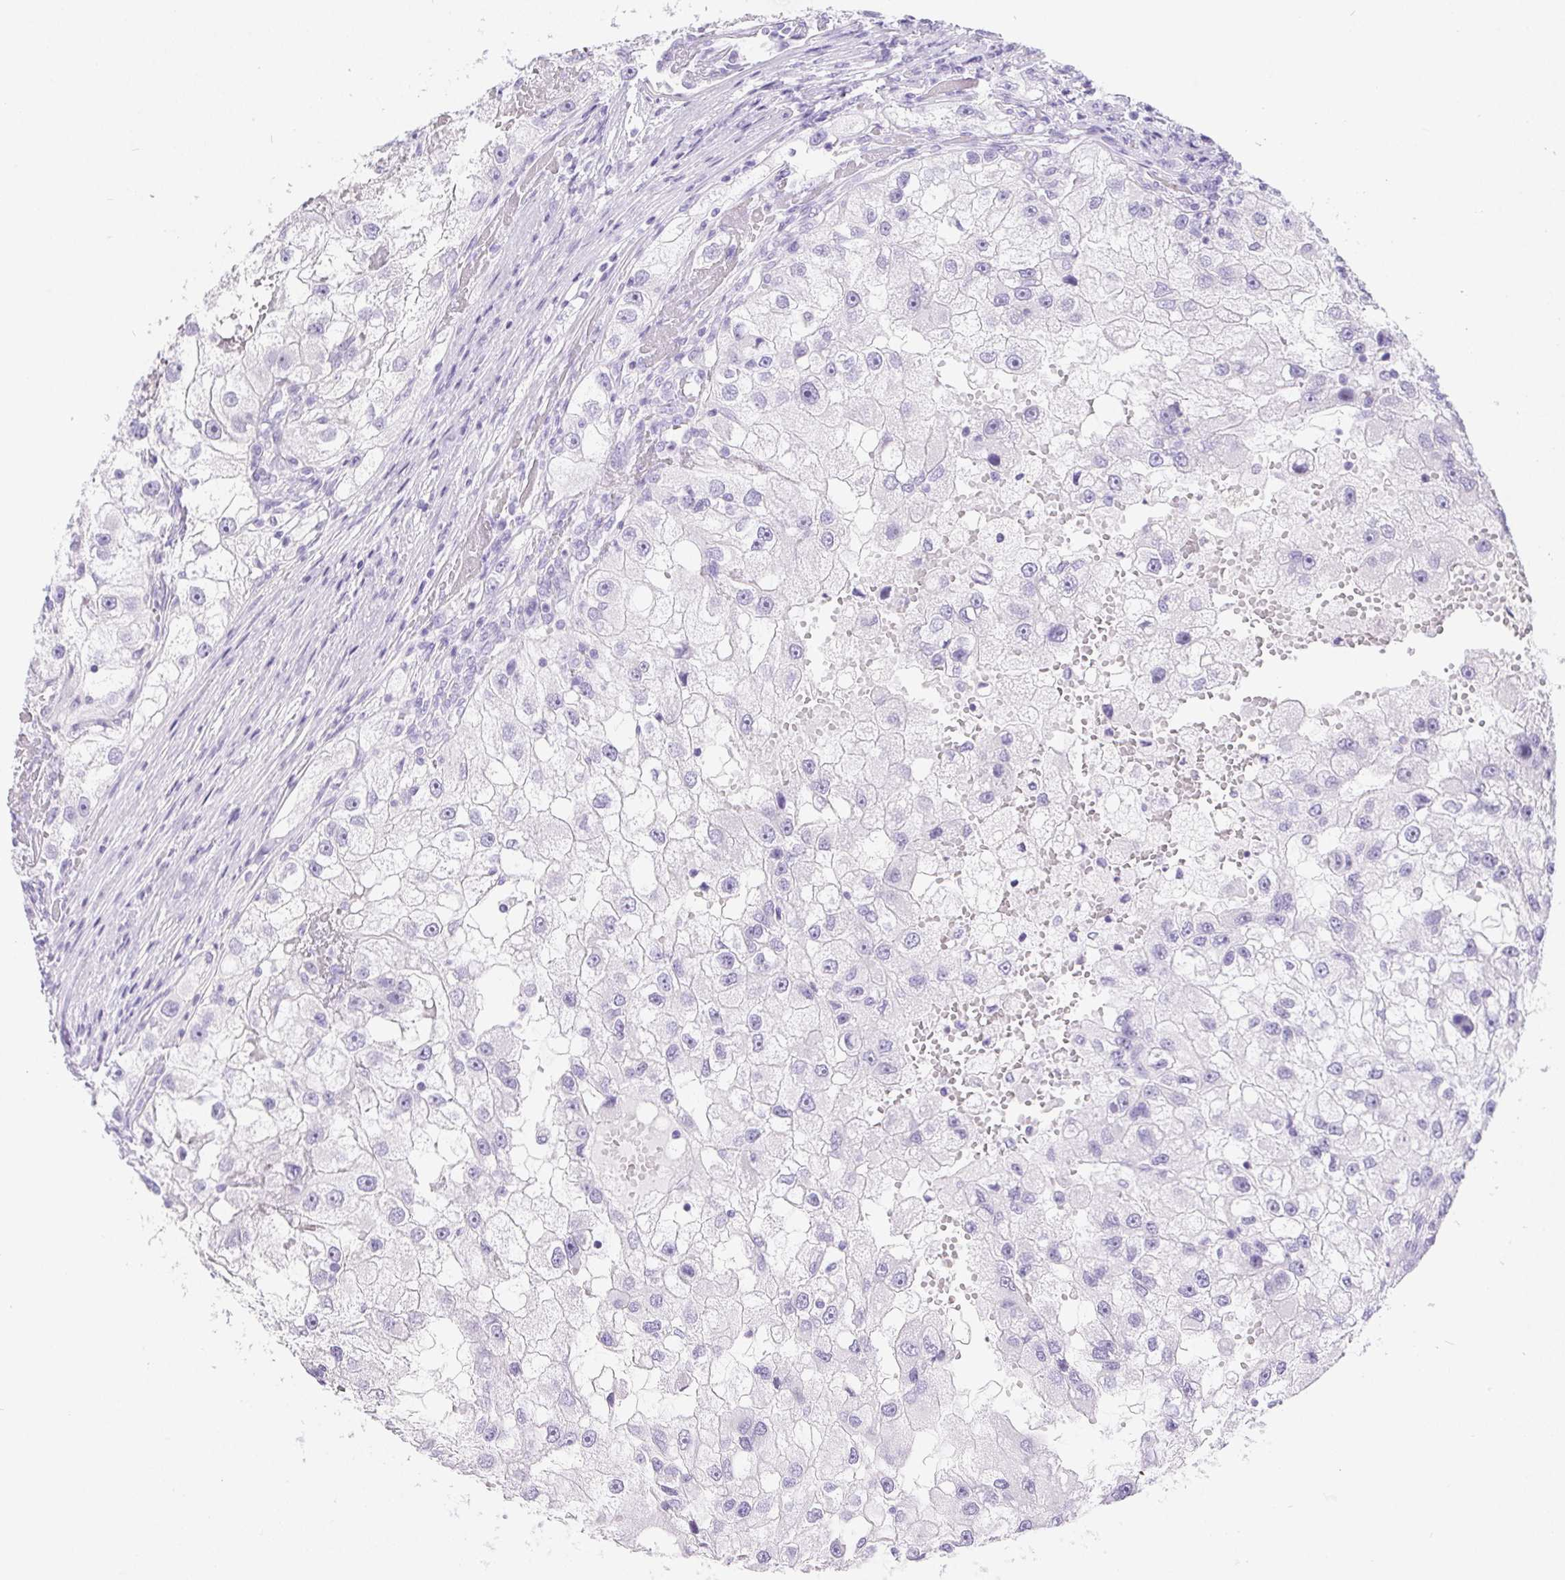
{"staining": {"intensity": "negative", "quantity": "none", "location": "none"}, "tissue": "renal cancer", "cell_type": "Tumor cells", "image_type": "cancer", "snomed": [{"axis": "morphology", "description": "Adenocarcinoma, NOS"}, {"axis": "topography", "description": "Kidney"}], "caption": "Immunohistochemistry micrograph of human adenocarcinoma (renal) stained for a protein (brown), which exhibits no staining in tumor cells.", "gene": "PNLIP", "patient": {"sex": "male", "age": 63}}